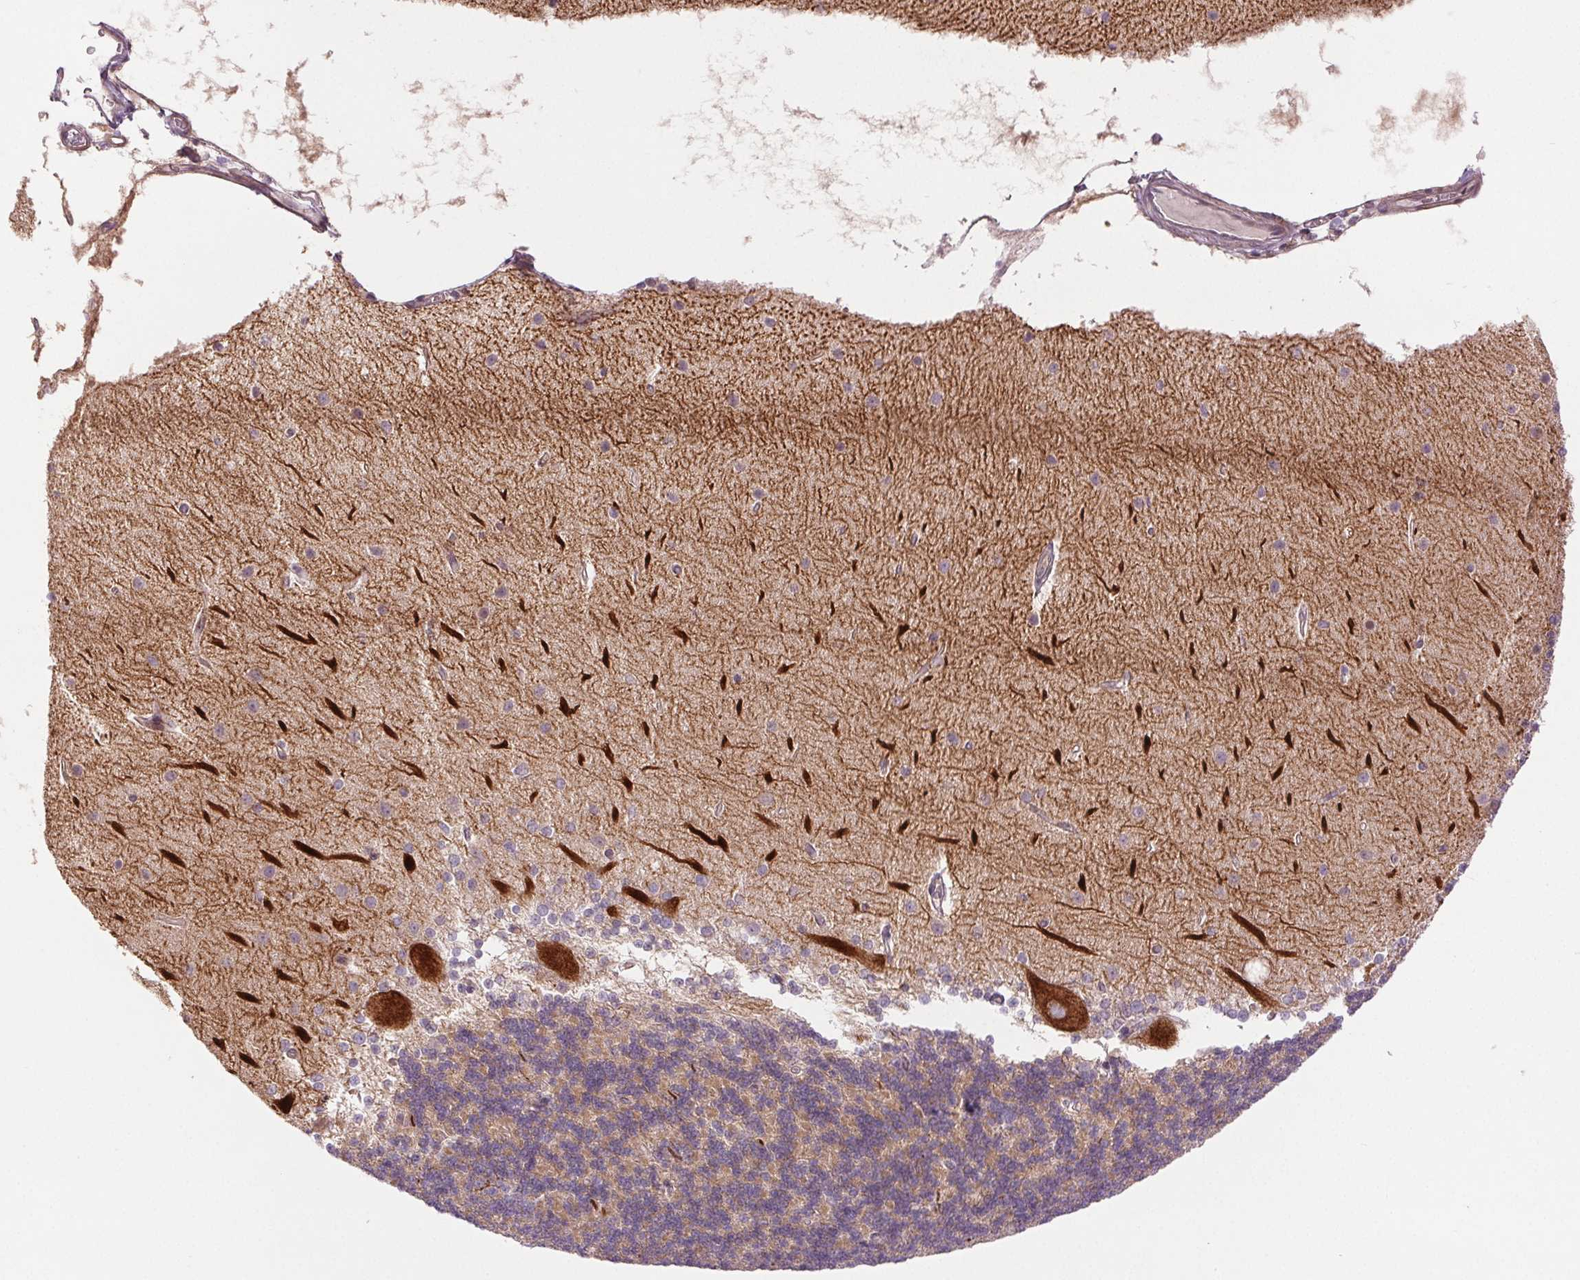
{"staining": {"intensity": "moderate", "quantity": "25%-75%", "location": "cytoplasmic/membranous"}, "tissue": "cerebellum", "cell_type": "Cells in granular layer", "image_type": "normal", "snomed": [{"axis": "morphology", "description": "Normal tissue, NOS"}, {"axis": "topography", "description": "Cerebellum"}], "caption": "Protein expression analysis of unremarkable human cerebellum reveals moderate cytoplasmic/membranous staining in approximately 25%-75% of cells in granular layer. (brown staining indicates protein expression, while blue staining denotes nuclei).", "gene": "METTL17", "patient": {"sex": "female", "age": 54}}